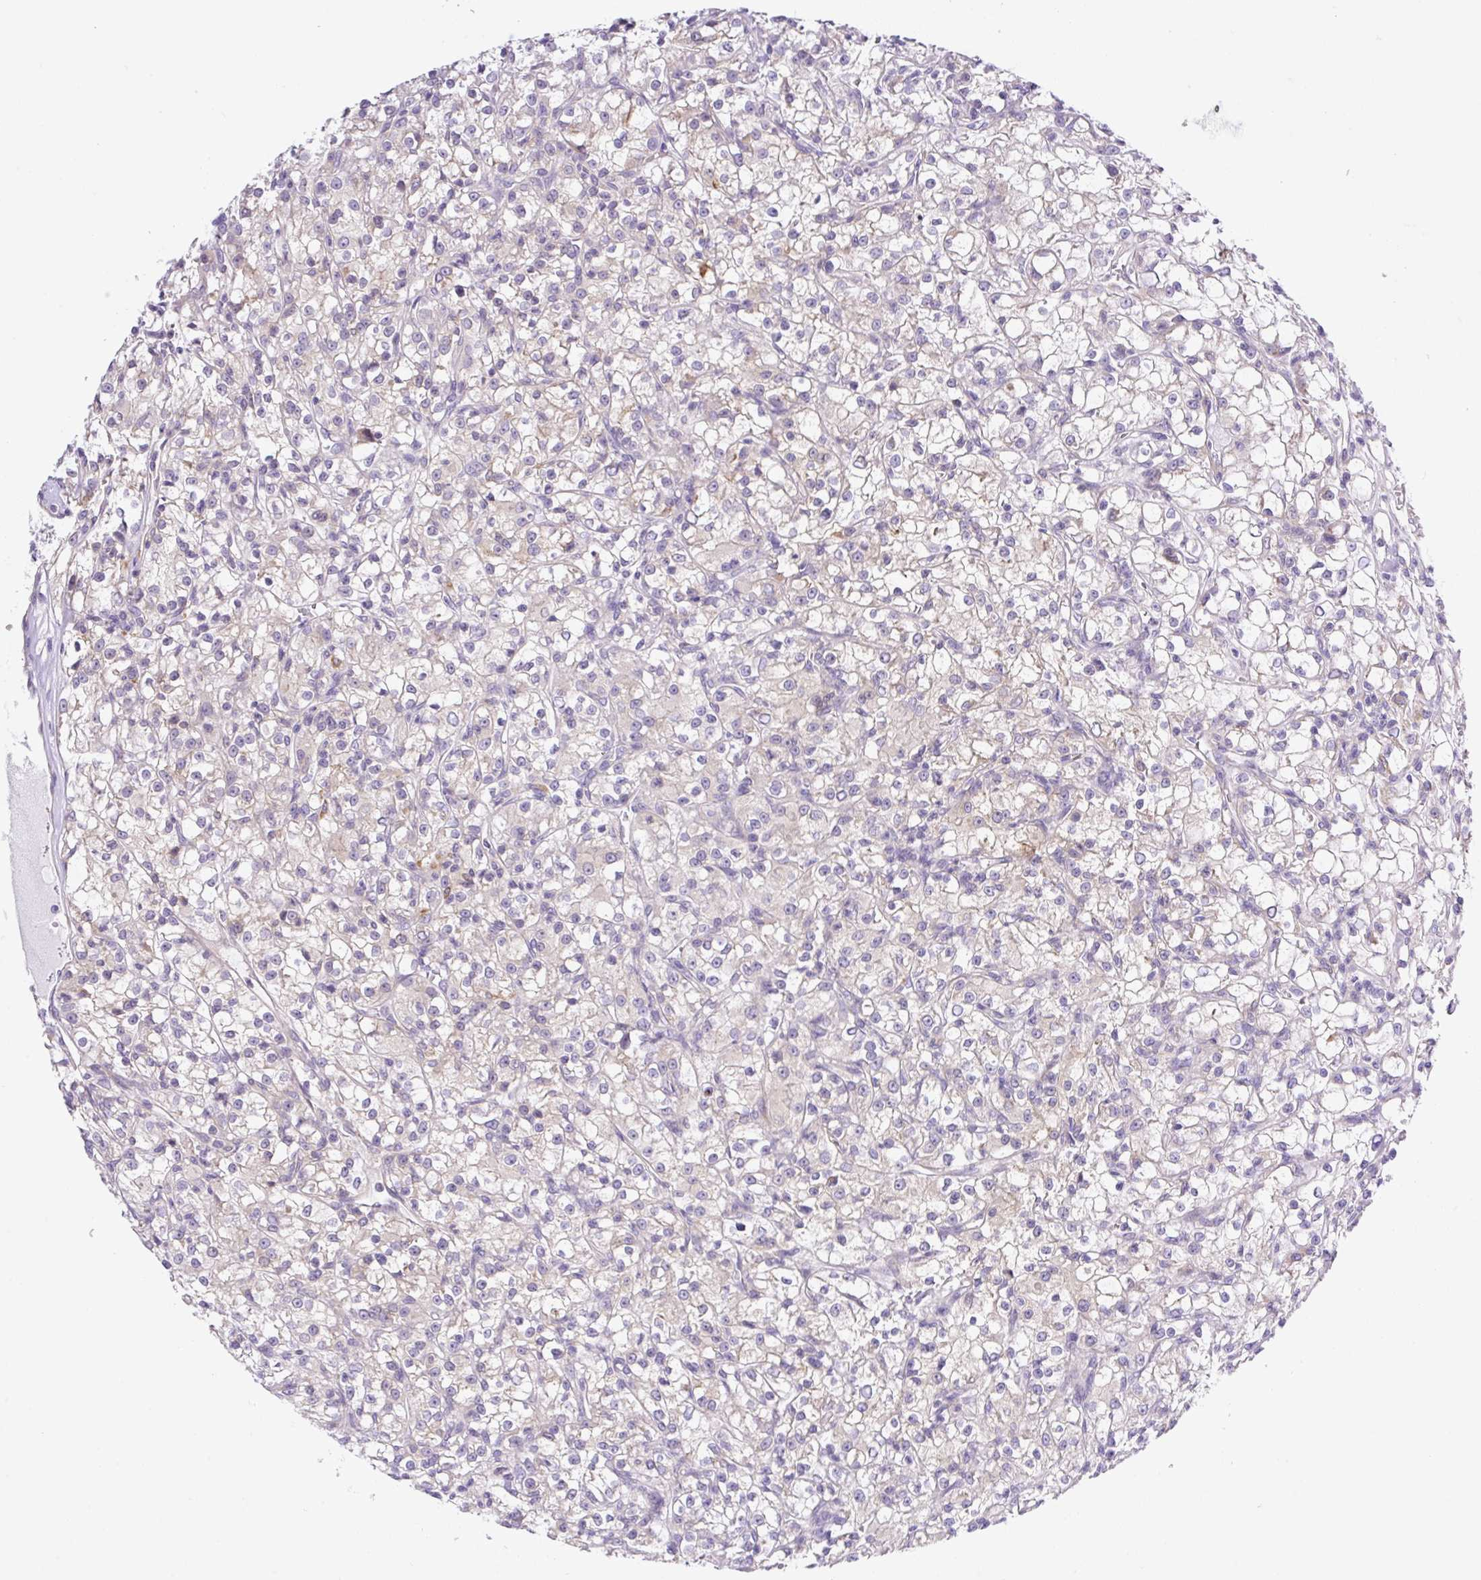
{"staining": {"intensity": "negative", "quantity": "none", "location": "none"}, "tissue": "renal cancer", "cell_type": "Tumor cells", "image_type": "cancer", "snomed": [{"axis": "morphology", "description": "Adenocarcinoma, NOS"}, {"axis": "topography", "description": "Kidney"}], "caption": "Immunohistochemistry histopathology image of neoplastic tissue: human renal cancer stained with DAB (3,3'-diaminobenzidine) demonstrates no significant protein positivity in tumor cells.", "gene": "CAMK2B", "patient": {"sex": "female", "age": 59}}